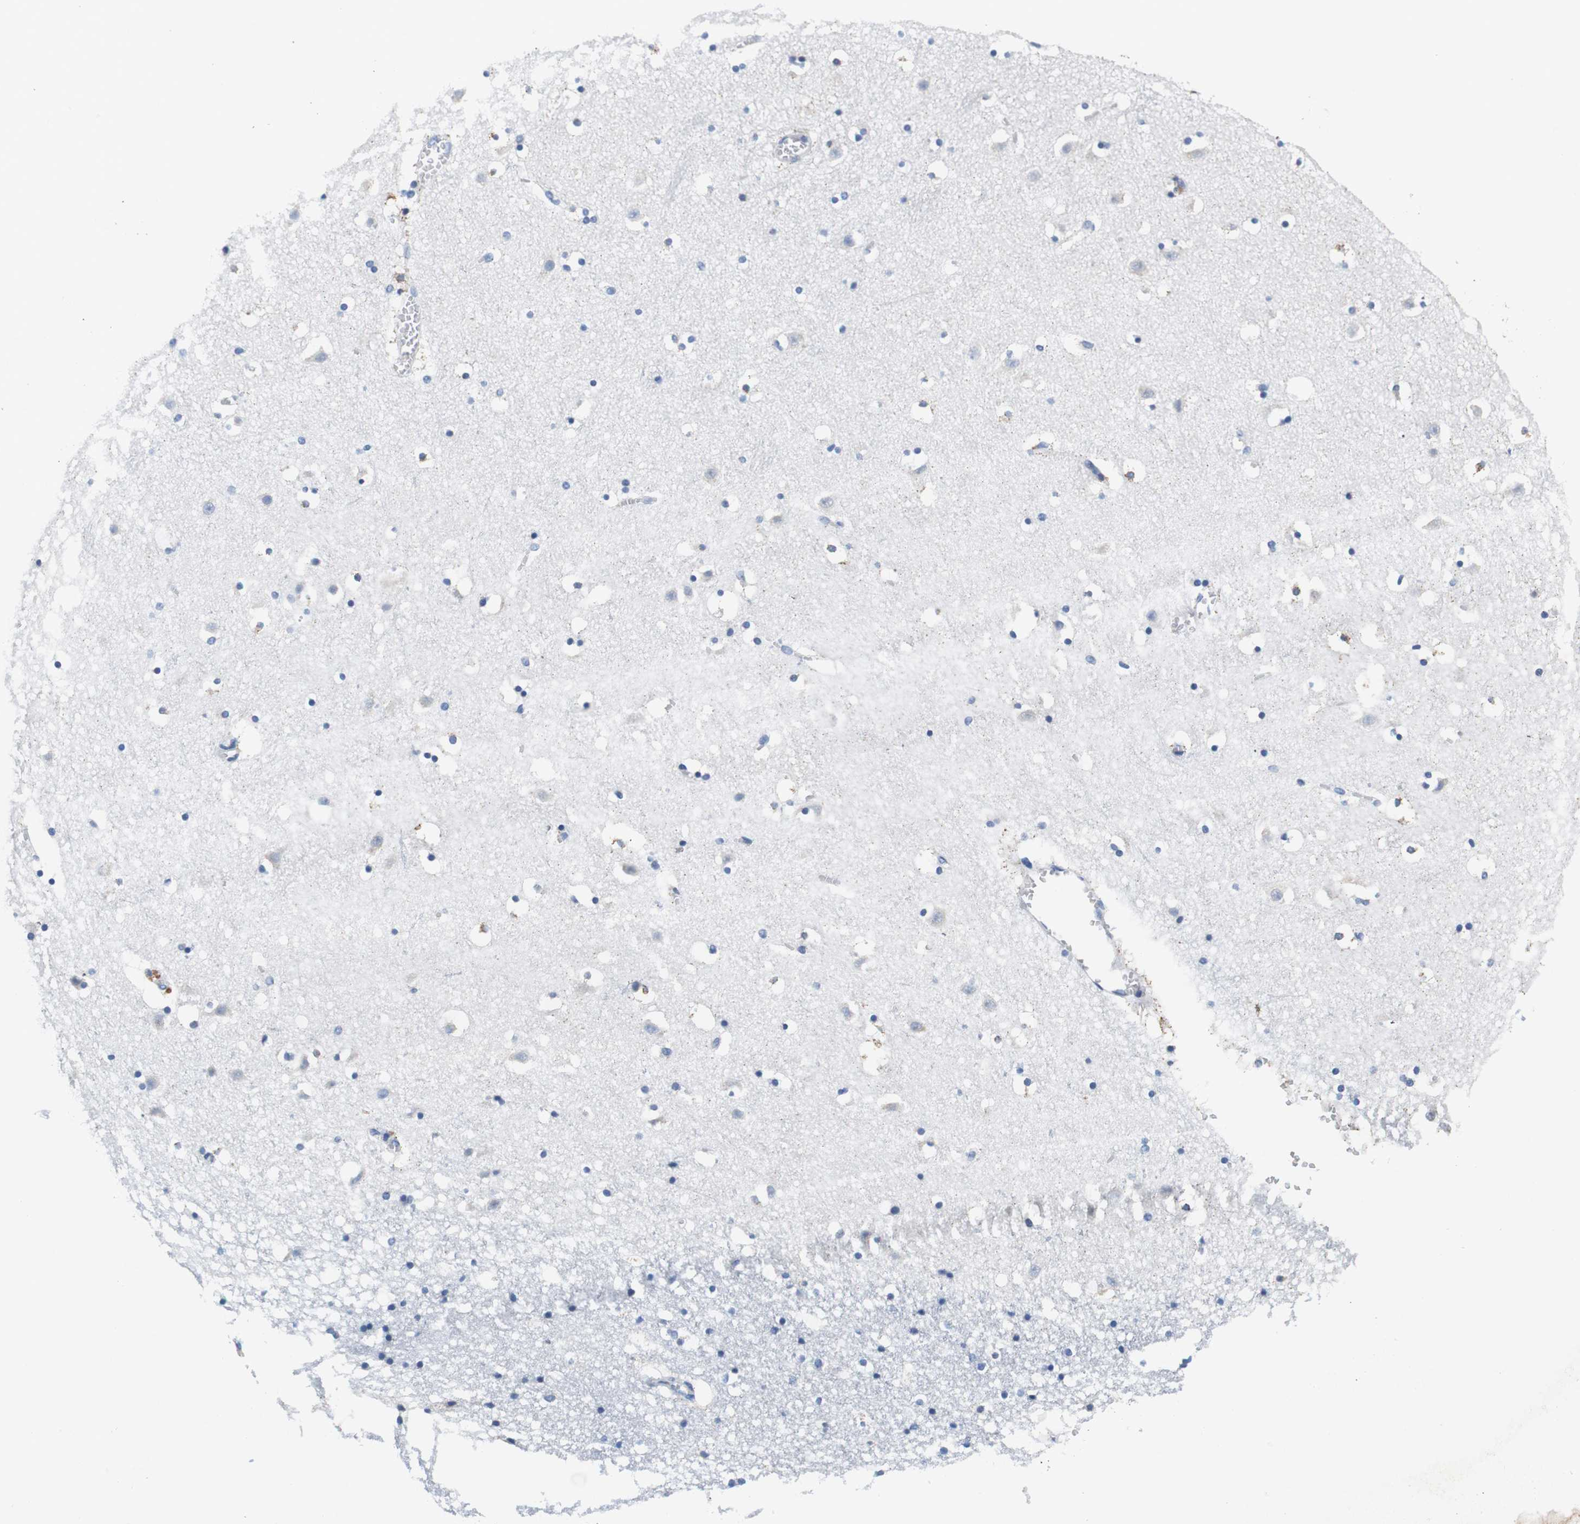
{"staining": {"intensity": "negative", "quantity": "none", "location": "none"}, "tissue": "caudate", "cell_type": "Glial cells", "image_type": "normal", "snomed": [{"axis": "morphology", "description": "Normal tissue, NOS"}, {"axis": "topography", "description": "Lateral ventricle wall"}], "caption": "Immunohistochemistry (IHC) histopathology image of normal caudate: human caudate stained with DAB exhibits no significant protein positivity in glial cells. (DAB immunohistochemistry (IHC) with hematoxylin counter stain).", "gene": "VAMP8", "patient": {"sex": "male", "age": 45}}